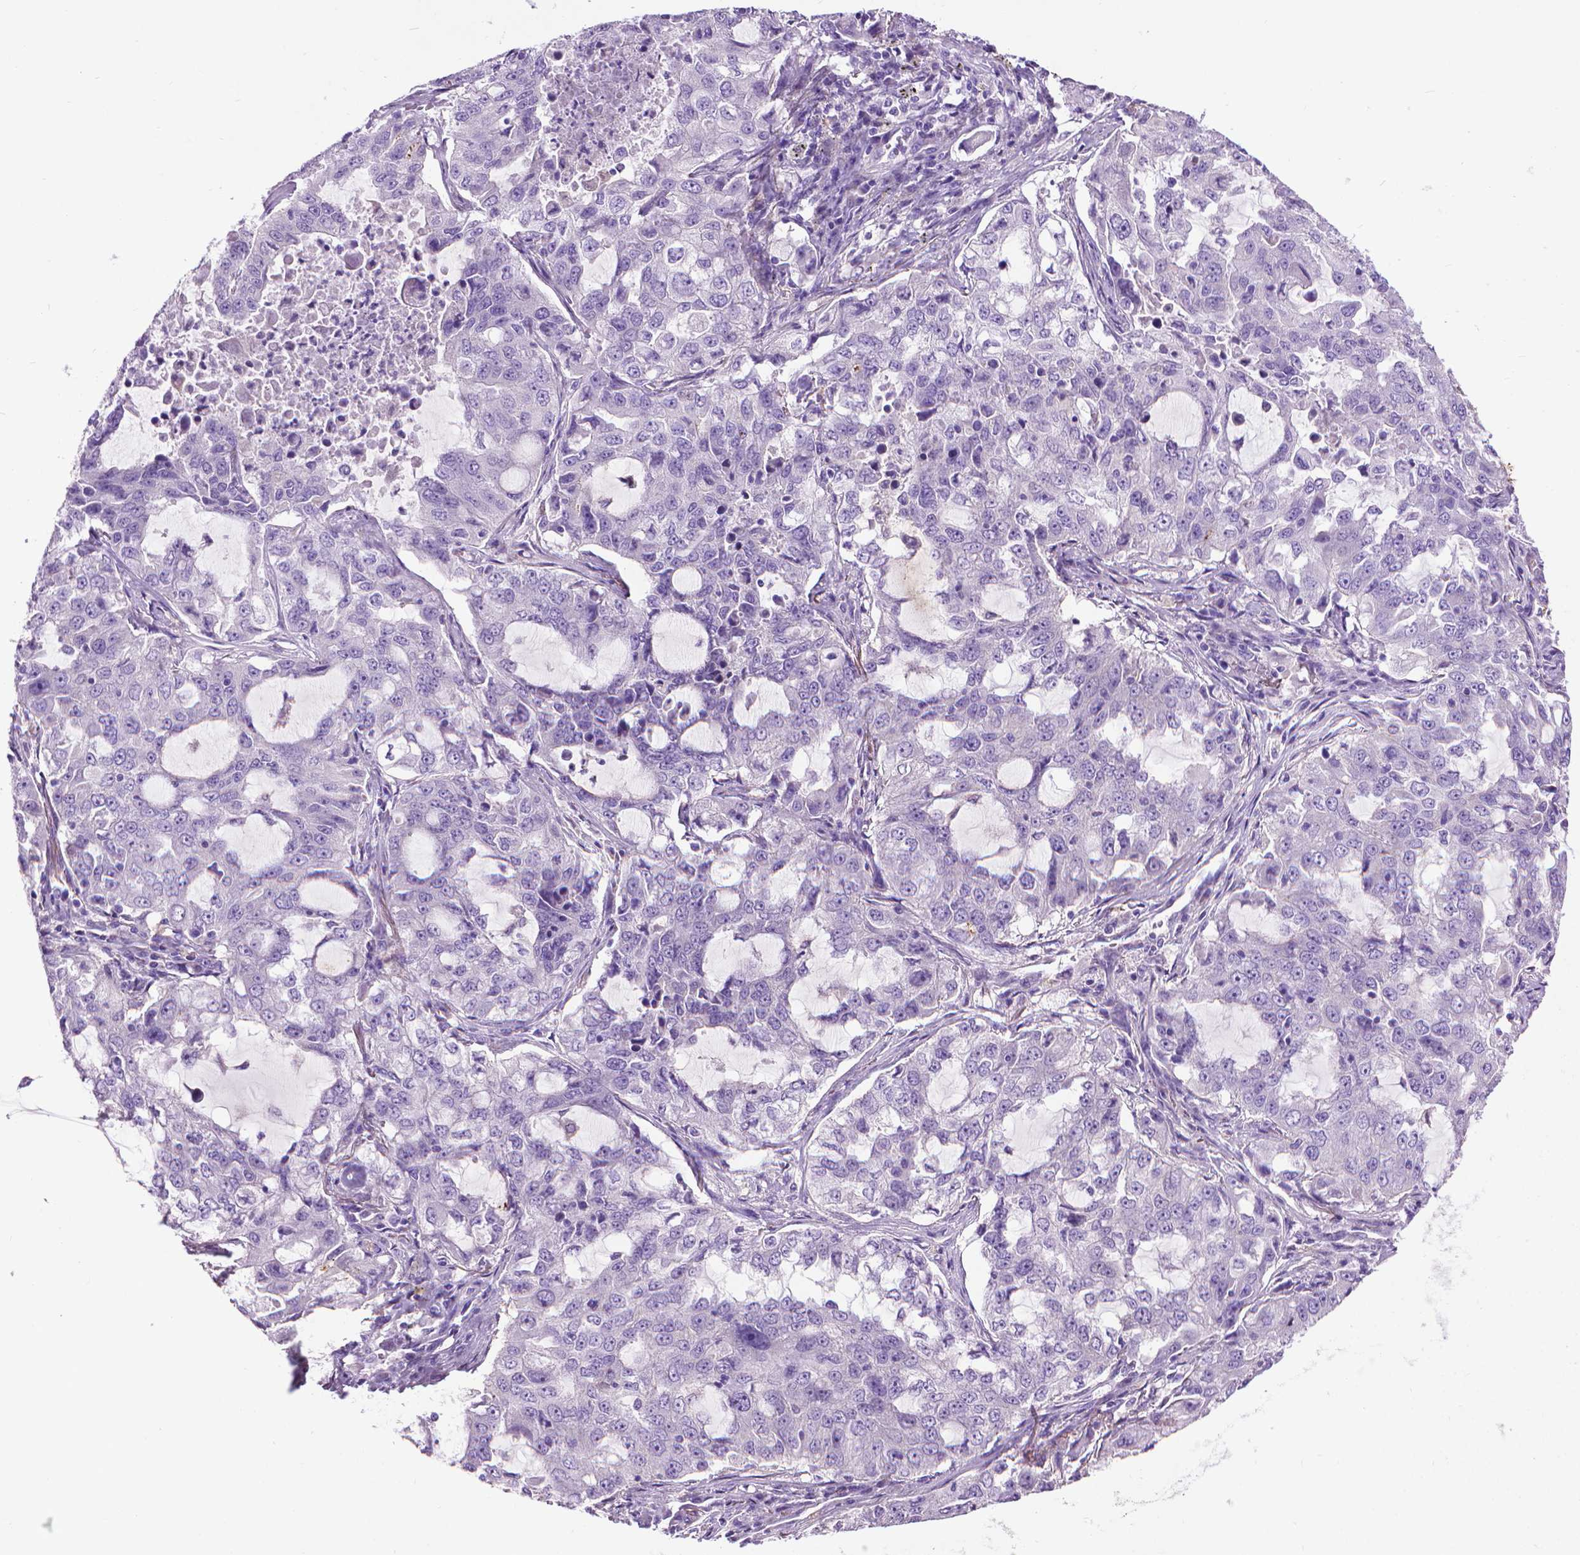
{"staining": {"intensity": "negative", "quantity": "none", "location": "none"}, "tissue": "lung cancer", "cell_type": "Tumor cells", "image_type": "cancer", "snomed": [{"axis": "morphology", "description": "Adenocarcinoma, NOS"}, {"axis": "topography", "description": "Lung"}], "caption": "The immunohistochemistry (IHC) photomicrograph has no significant staining in tumor cells of lung cancer (adenocarcinoma) tissue.", "gene": "AQP10", "patient": {"sex": "female", "age": 61}}